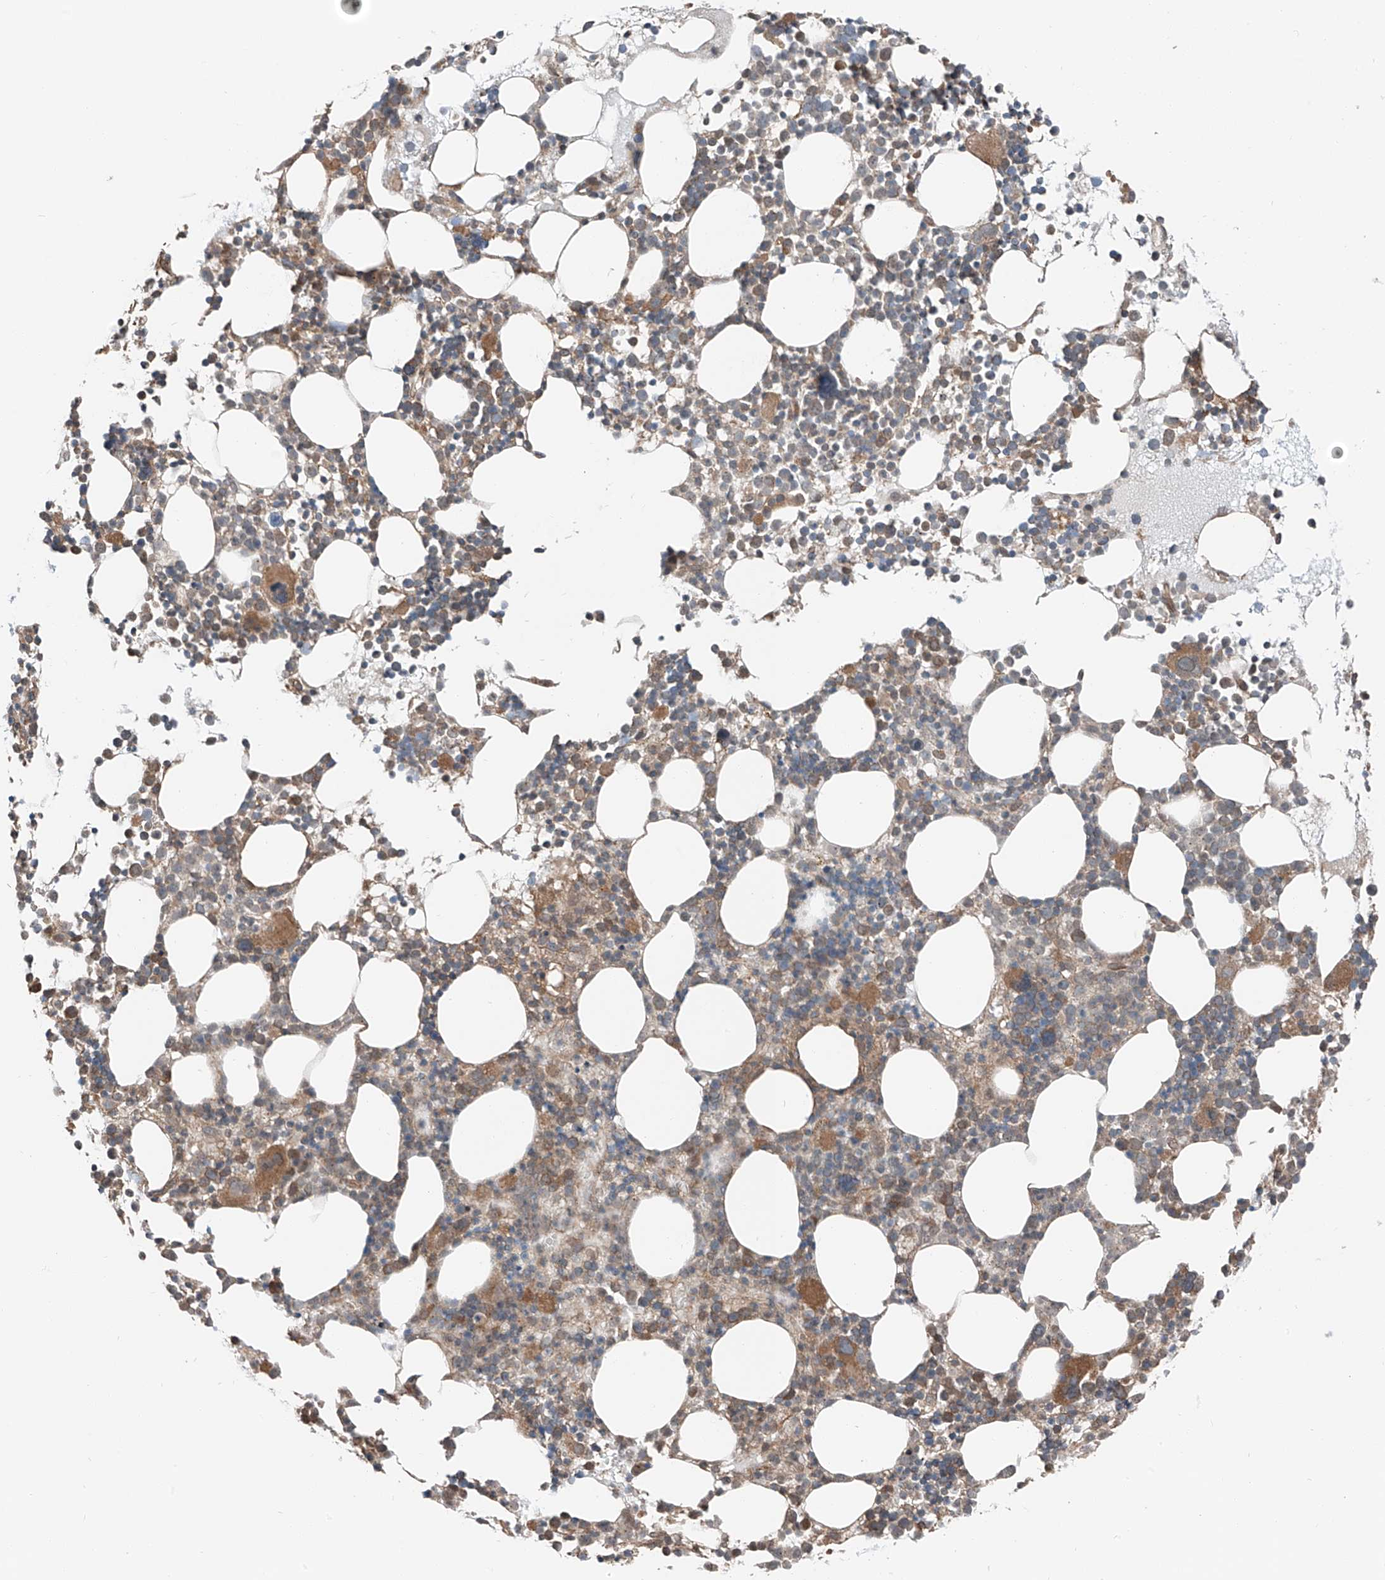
{"staining": {"intensity": "moderate", "quantity": "25%-75%", "location": "cytoplasmic/membranous"}, "tissue": "bone marrow", "cell_type": "Hematopoietic cells", "image_type": "normal", "snomed": [{"axis": "morphology", "description": "Normal tissue, NOS"}, {"axis": "topography", "description": "Bone marrow"}], "caption": "DAB (3,3'-diaminobenzidine) immunohistochemical staining of unremarkable human bone marrow exhibits moderate cytoplasmic/membranous protein positivity in approximately 25%-75% of hematopoietic cells.", "gene": "CEP162", "patient": {"sex": "female", "age": 62}}